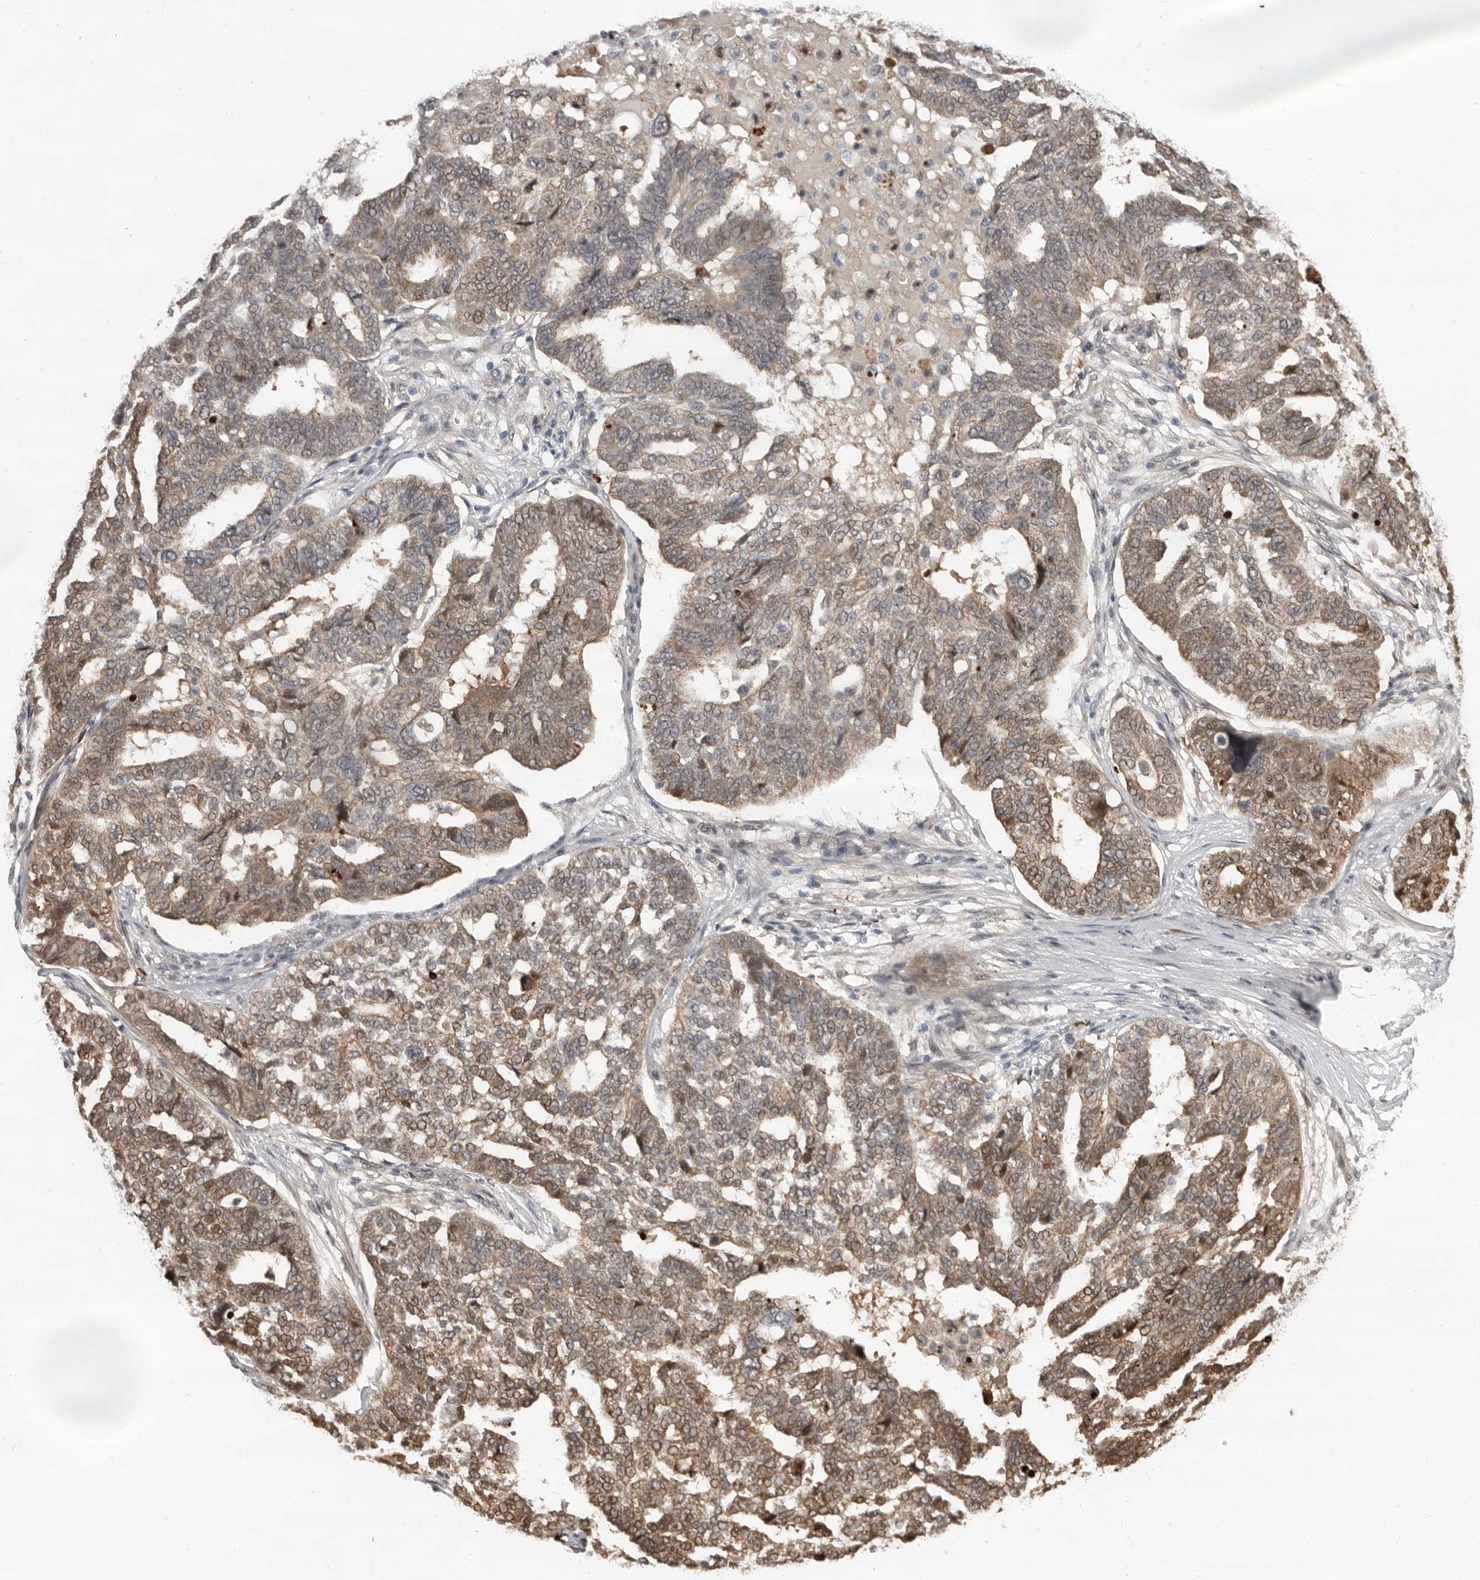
{"staining": {"intensity": "moderate", "quantity": "25%-75%", "location": "cytoplasmic/membranous,nuclear"}, "tissue": "ovarian cancer", "cell_type": "Tumor cells", "image_type": "cancer", "snomed": [{"axis": "morphology", "description": "Cystadenocarcinoma, serous, NOS"}, {"axis": "topography", "description": "Ovary"}], "caption": "Brown immunohistochemical staining in human serous cystadenocarcinoma (ovarian) reveals moderate cytoplasmic/membranous and nuclear staining in about 25%-75% of tumor cells.", "gene": "APOL6", "patient": {"sex": "female", "age": 59}}